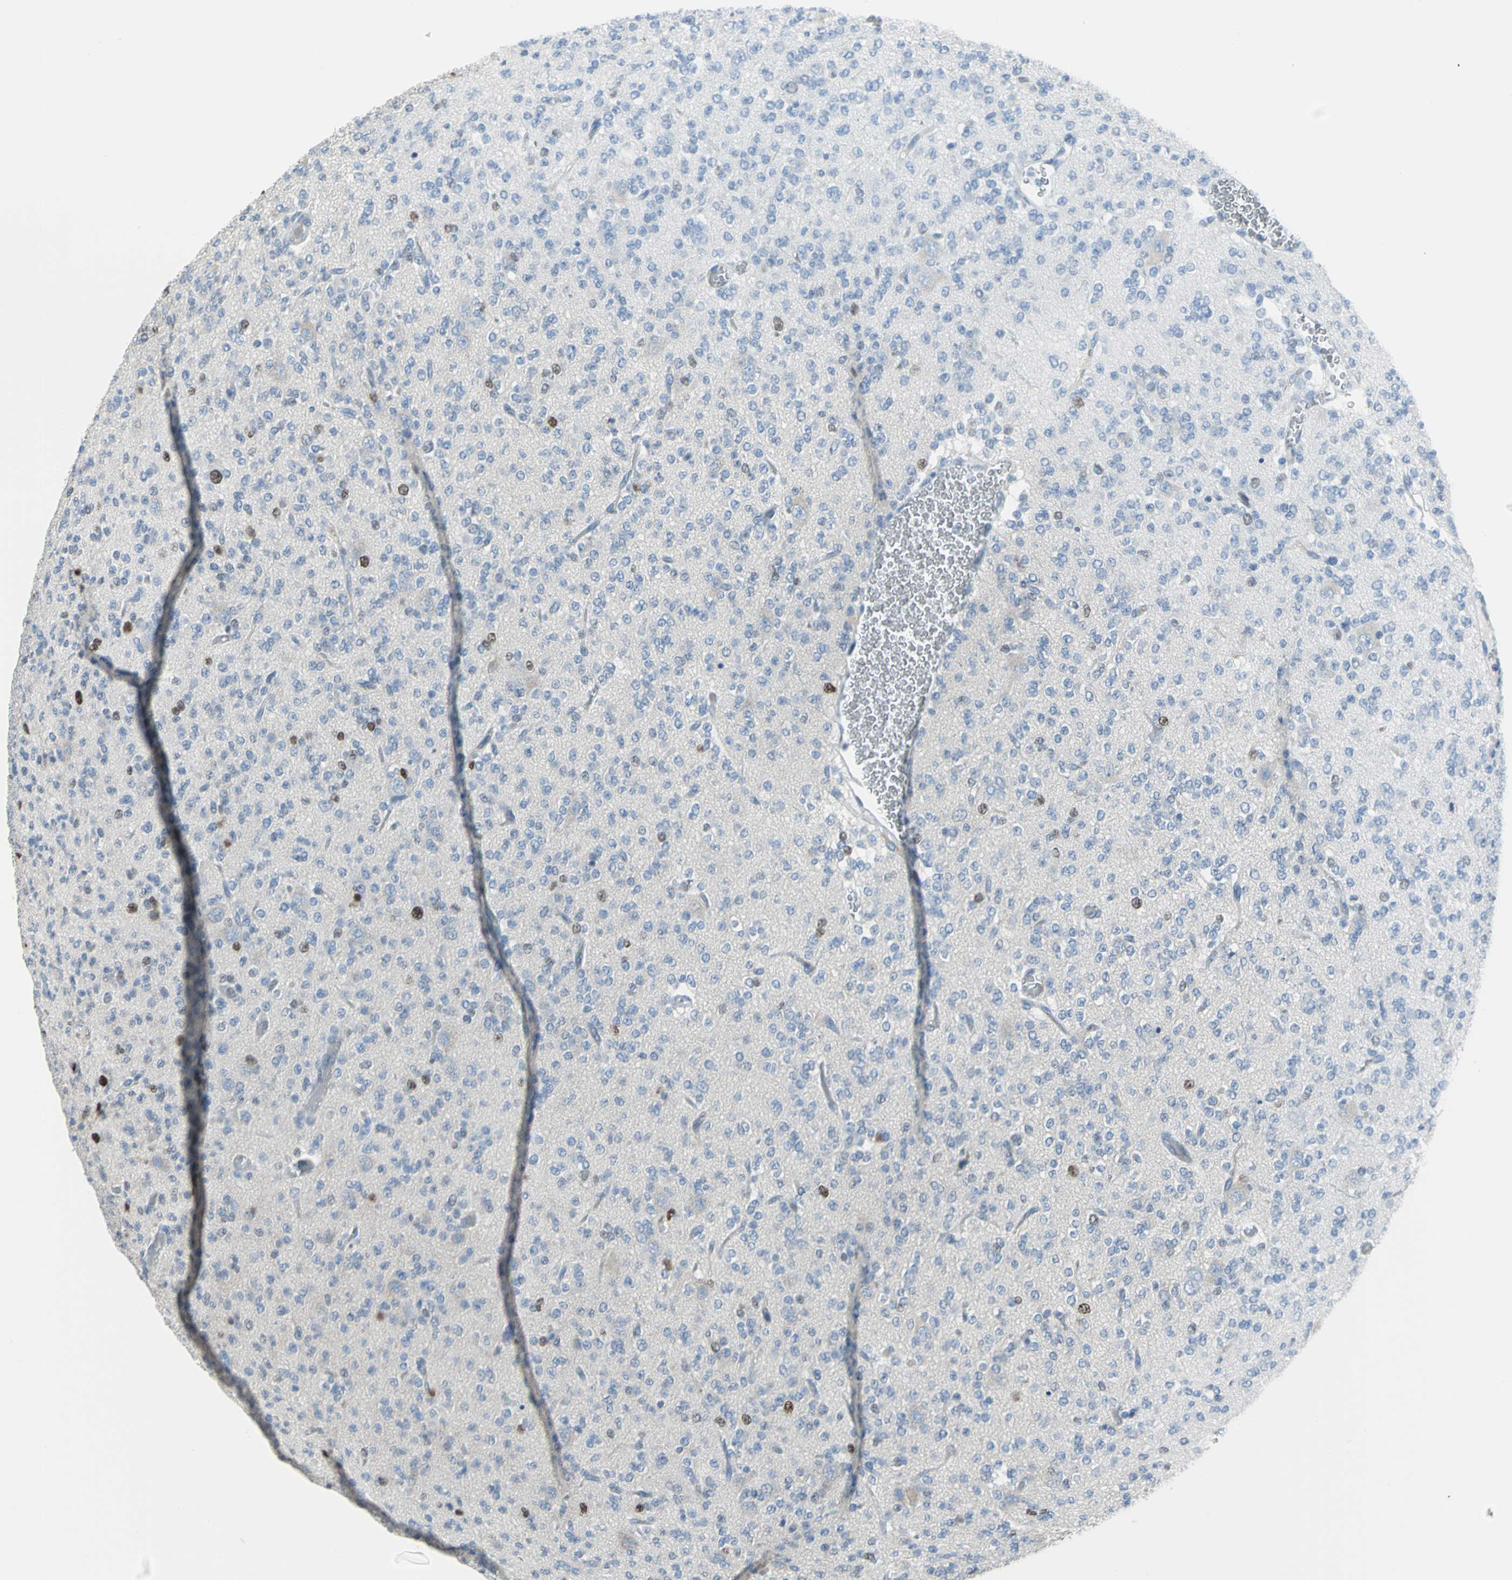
{"staining": {"intensity": "moderate", "quantity": "<25%", "location": "nuclear"}, "tissue": "glioma", "cell_type": "Tumor cells", "image_type": "cancer", "snomed": [{"axis": "morphology", "description": "Glioma, malignant, Low grade"}, {"axis": "topography", "description": "Brain"}], "caption": "A micrograph of human glioma stained for a protein exhibits moderate nuclear brown staining in tumor cells.", "gene": "MCM3", "patient": {"sex": "male", "age": 38}}